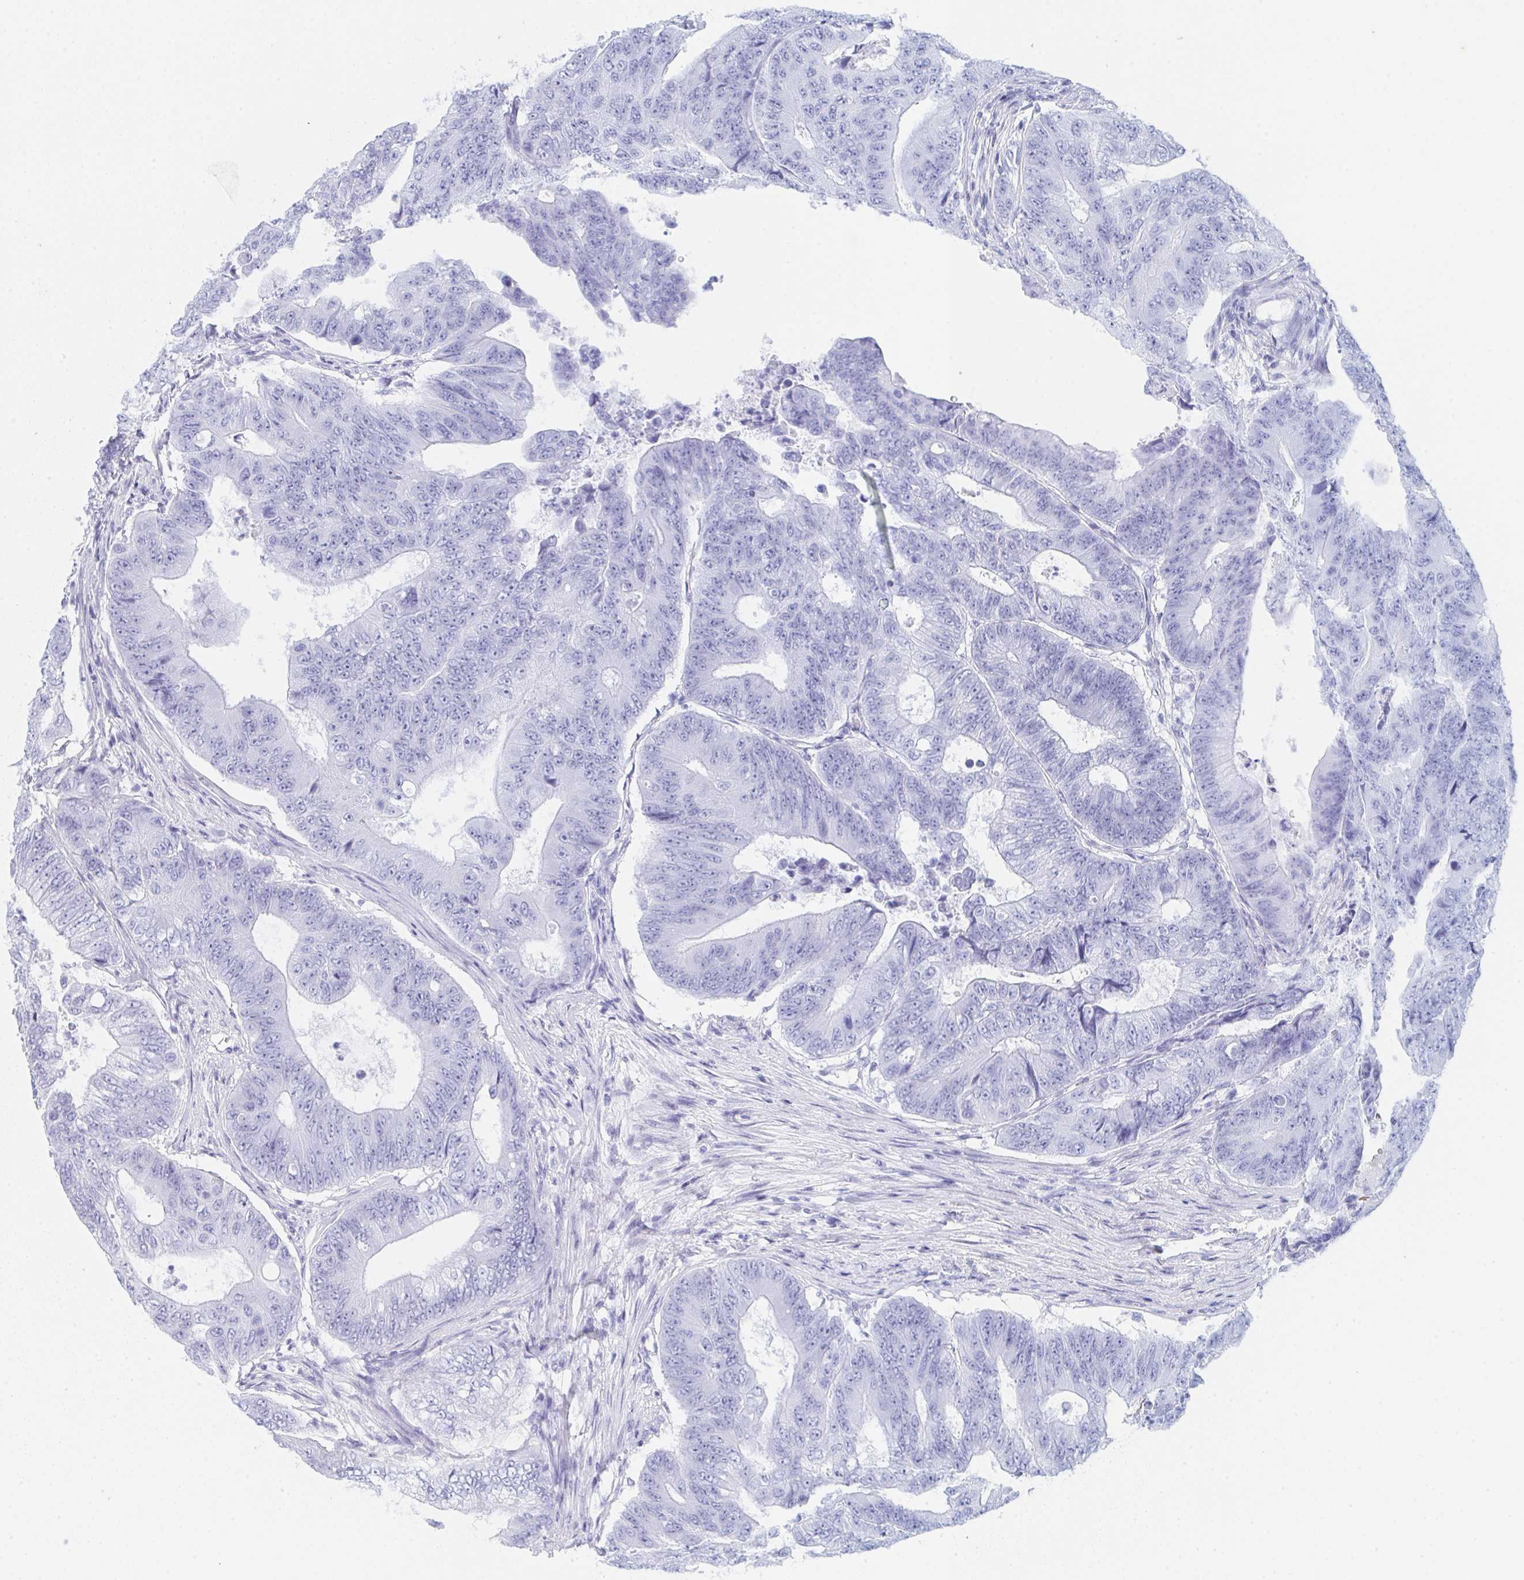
{"staining": {"intensity": "negative", "quantity": "none", "location": "none"}, "tissue": "colorectal cancer", "cell_type": "Tumor cells", "image_type": "cancer", "snomed": [{"axis": "morphology", "description": "Adenocarcinoma, NOS"}, {"axis": "topography", "description": "Colon"}], "caption": "A high-resolution photomicrograph shows immunohistochemistry (IHC) staining of colorectal cancer (adenocarcinoma), which shows no significant staining in tumor cells.", "gene": "TNFSF4", "patient": {"sex": "female", "age": 48}}